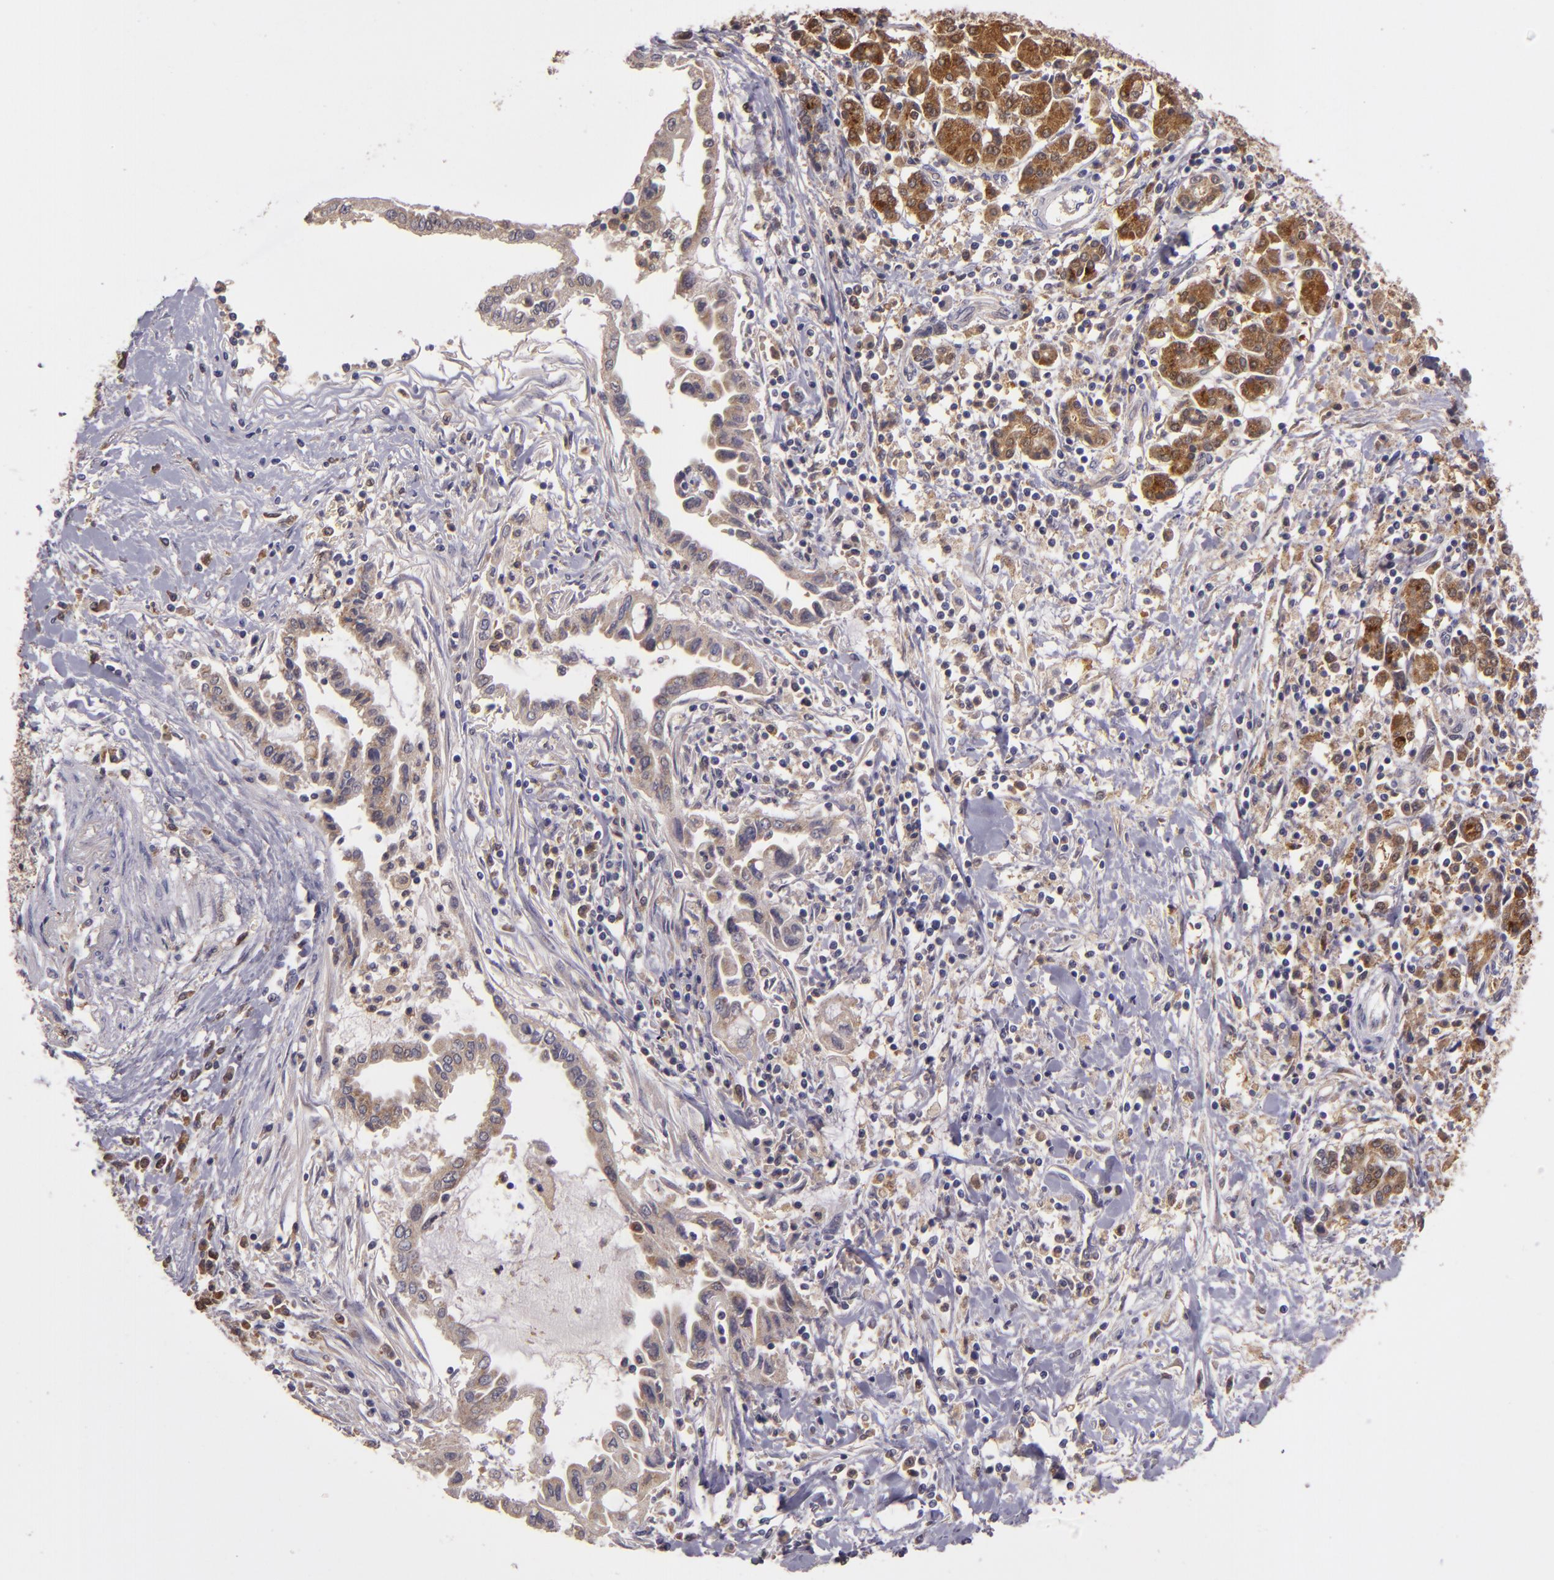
{"staining": {"intensity": "weak", "quantity": ">75%", "location": "cytoplasmic/membranous"}, "tissue": "pancreatic cancer", "cell_type": "Tumor cells", "image_type": "cancer", "snomed": [{"axis": "morphology", "description": "Adenocarcinoma, NOS"}, {"axis": "topography", "description": "Pancreas"}], "caption": "Immunohistochemistry (IHC) staining of pancreatic adenocarcinoma, which shows low levels of weak cytoplasmic/membranous expression in about >75% of tumor cells indicating weak cytoplasmic/membranous protein expression. The staining was performed using DAB (brown) for protein detection and nuclei were counterstained in hematoxylin (blue).", "gene": "FHIT", "patient": {"sex": "female", "age": 57}}